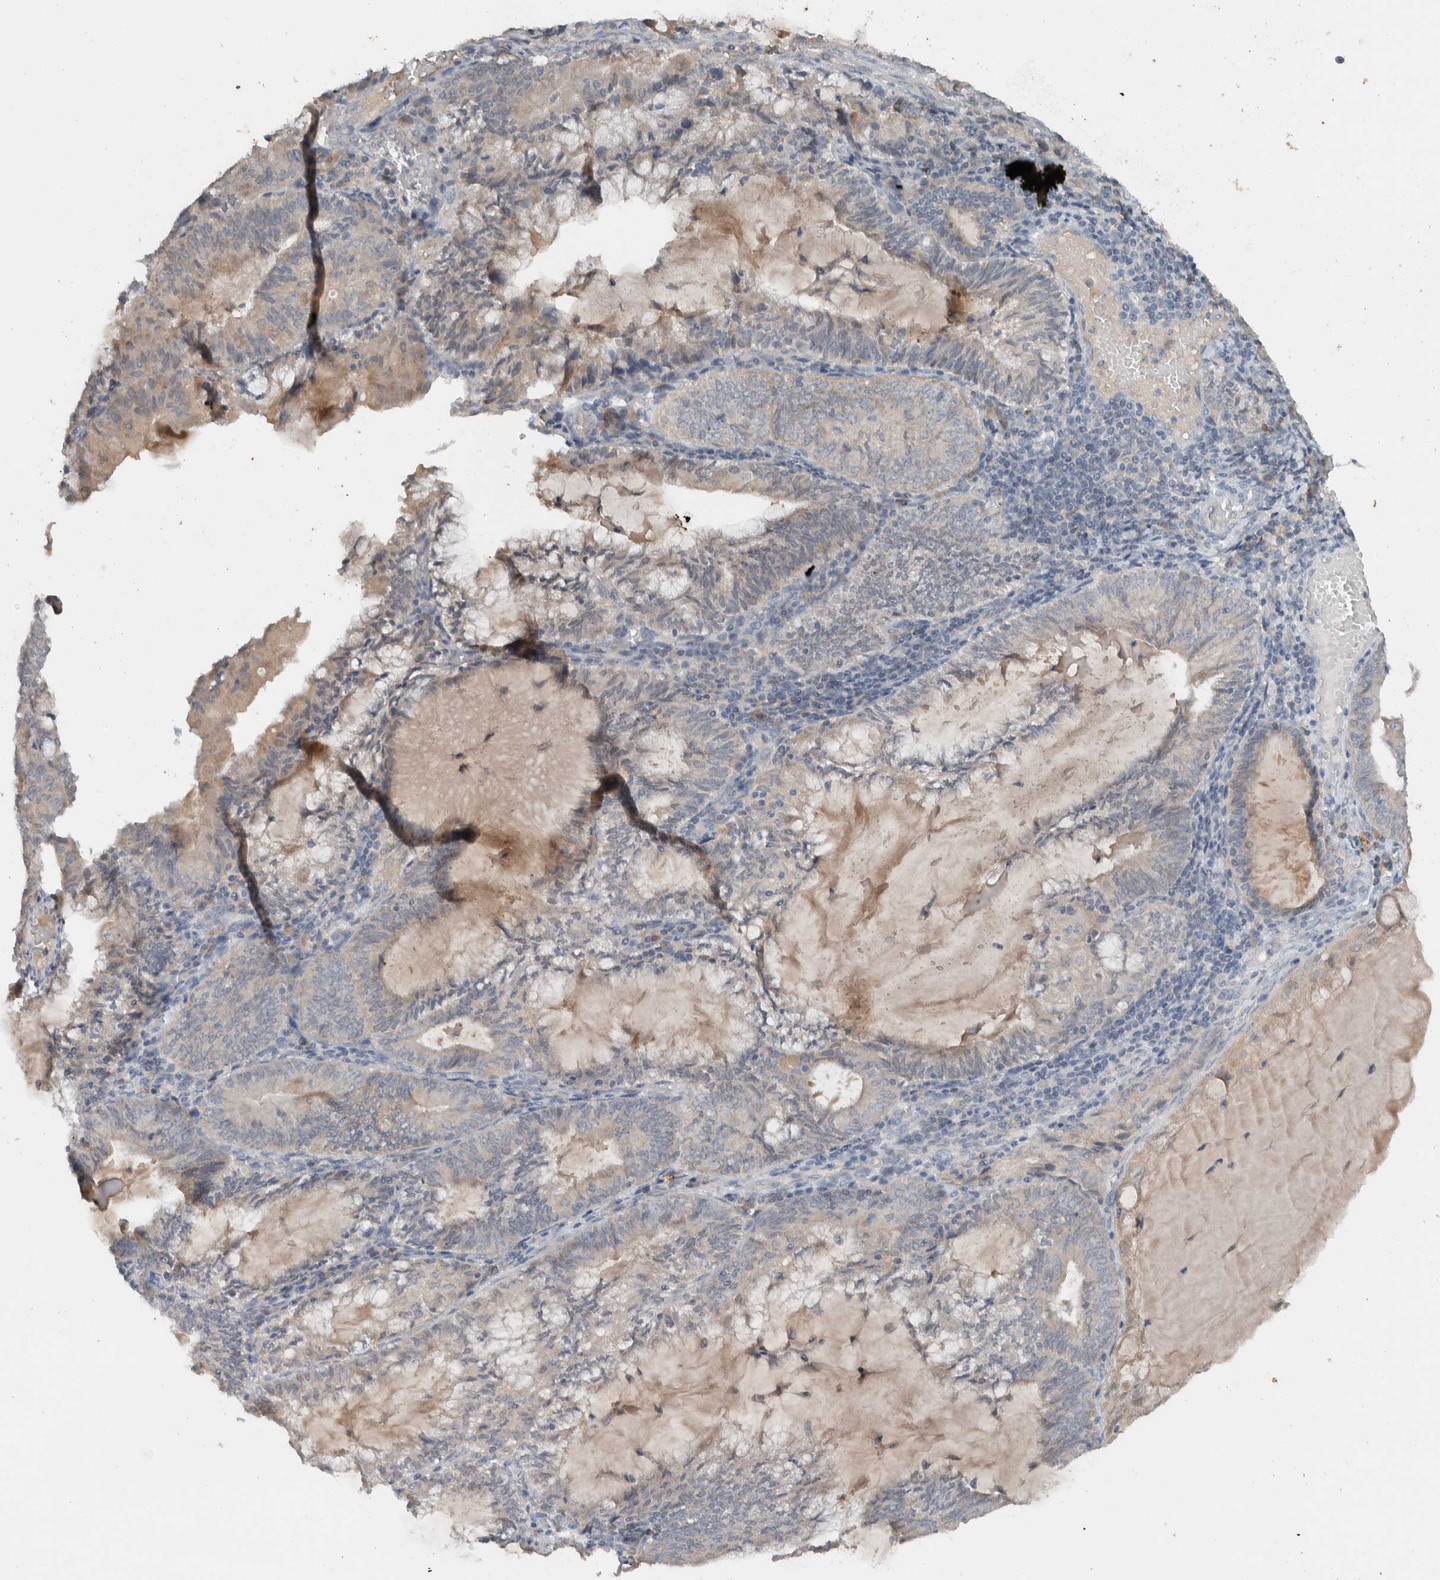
{"staining": {"intensity": "negative", "quantity": "none", "location": "none"}, "tissue": "endometrial cancer", "cell_type": "Tumor cells", "image_type": "cancer", "snomed": [{"axis": "morphology", "description": "Adenocarcinoma, NOS"}, {"axis": "topography", "description": "Endometrium"}], "caption": "Immunohistochemistry (IHC) image of endometrial adenocarcinoma stained for a protein (brown), which demonstrates no staining in tumor cells.", "gene": "UGCG", "patient": {"sex": "female", "age": 81}}